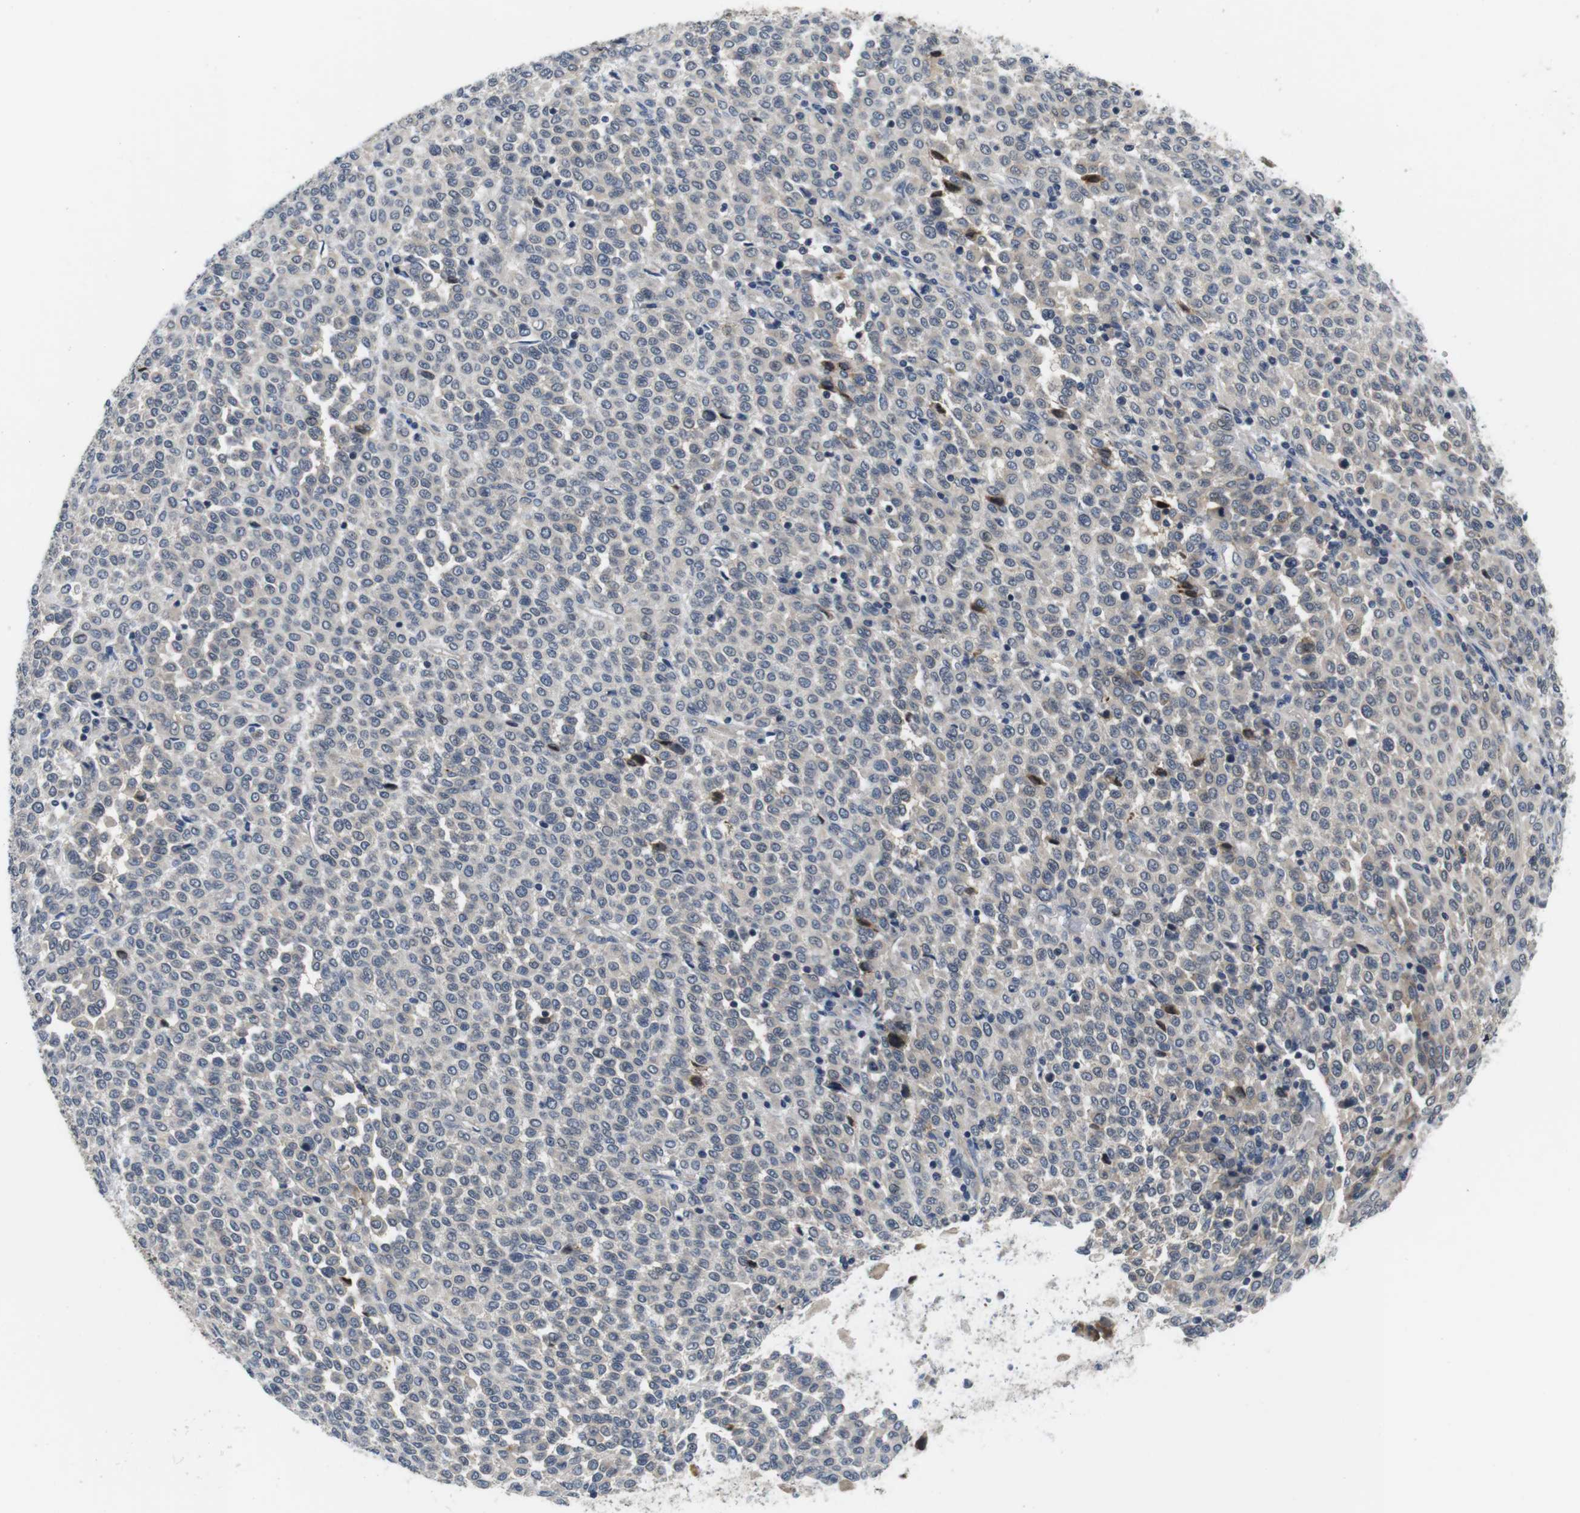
{"staining": {"intensity": "negative", "quantity": "none", "location": "none"}, "tissue": "melanoma", "cell_type": "Tumor cells", "image_type": "cancer", "snomed": [{"axis": "morphology", "description": "Malignant melanoma, Metastatic site"}, {"axis": "topography", "description": "Pancreas"}], "caption": "Tumor cells are negative for brown protein staining in melanoma.", "gene": "FADD", "patient": {"sex": "female", "age": 30}}